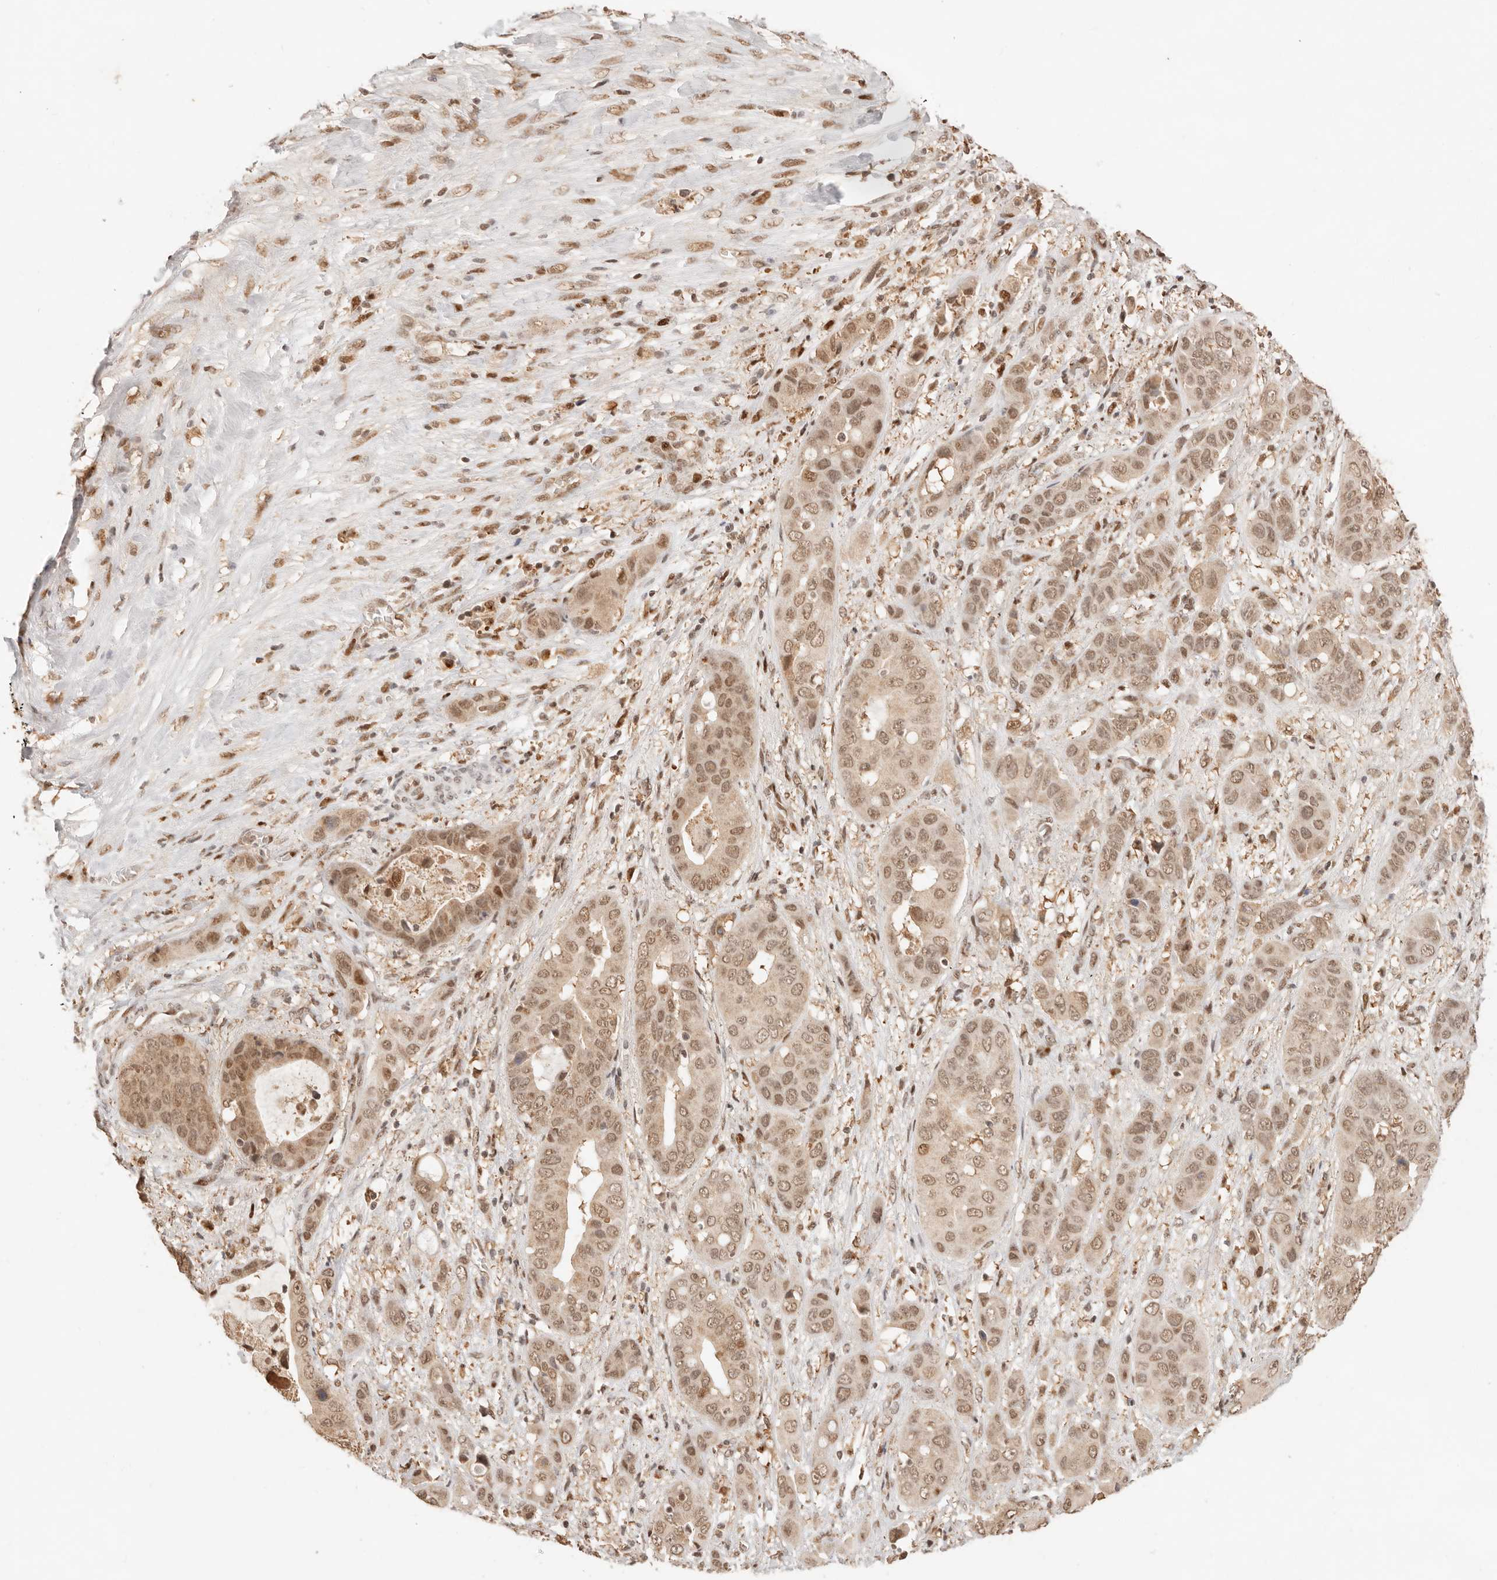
{"staining": {"intensity": "moderate", "quantity": ">75%", "location": "nuclear"}, "tissue": "liver cancer", "cell_type": "Tumor cells", "image_type": "cancer", "snomed": [{"axis": "morphology", "description": "Cholangiocarcinoma"}, {"axis": "topography", "description": "Liver"}], "caption": "This photomicrograph displays immunohistochemistry staining of human liver cholangiocarcinoma, with medium moderate nuclear staining in about >75% of tumor cells.", "gene": "NPAS2", "patient": {"sex": "female", "age": 52}}